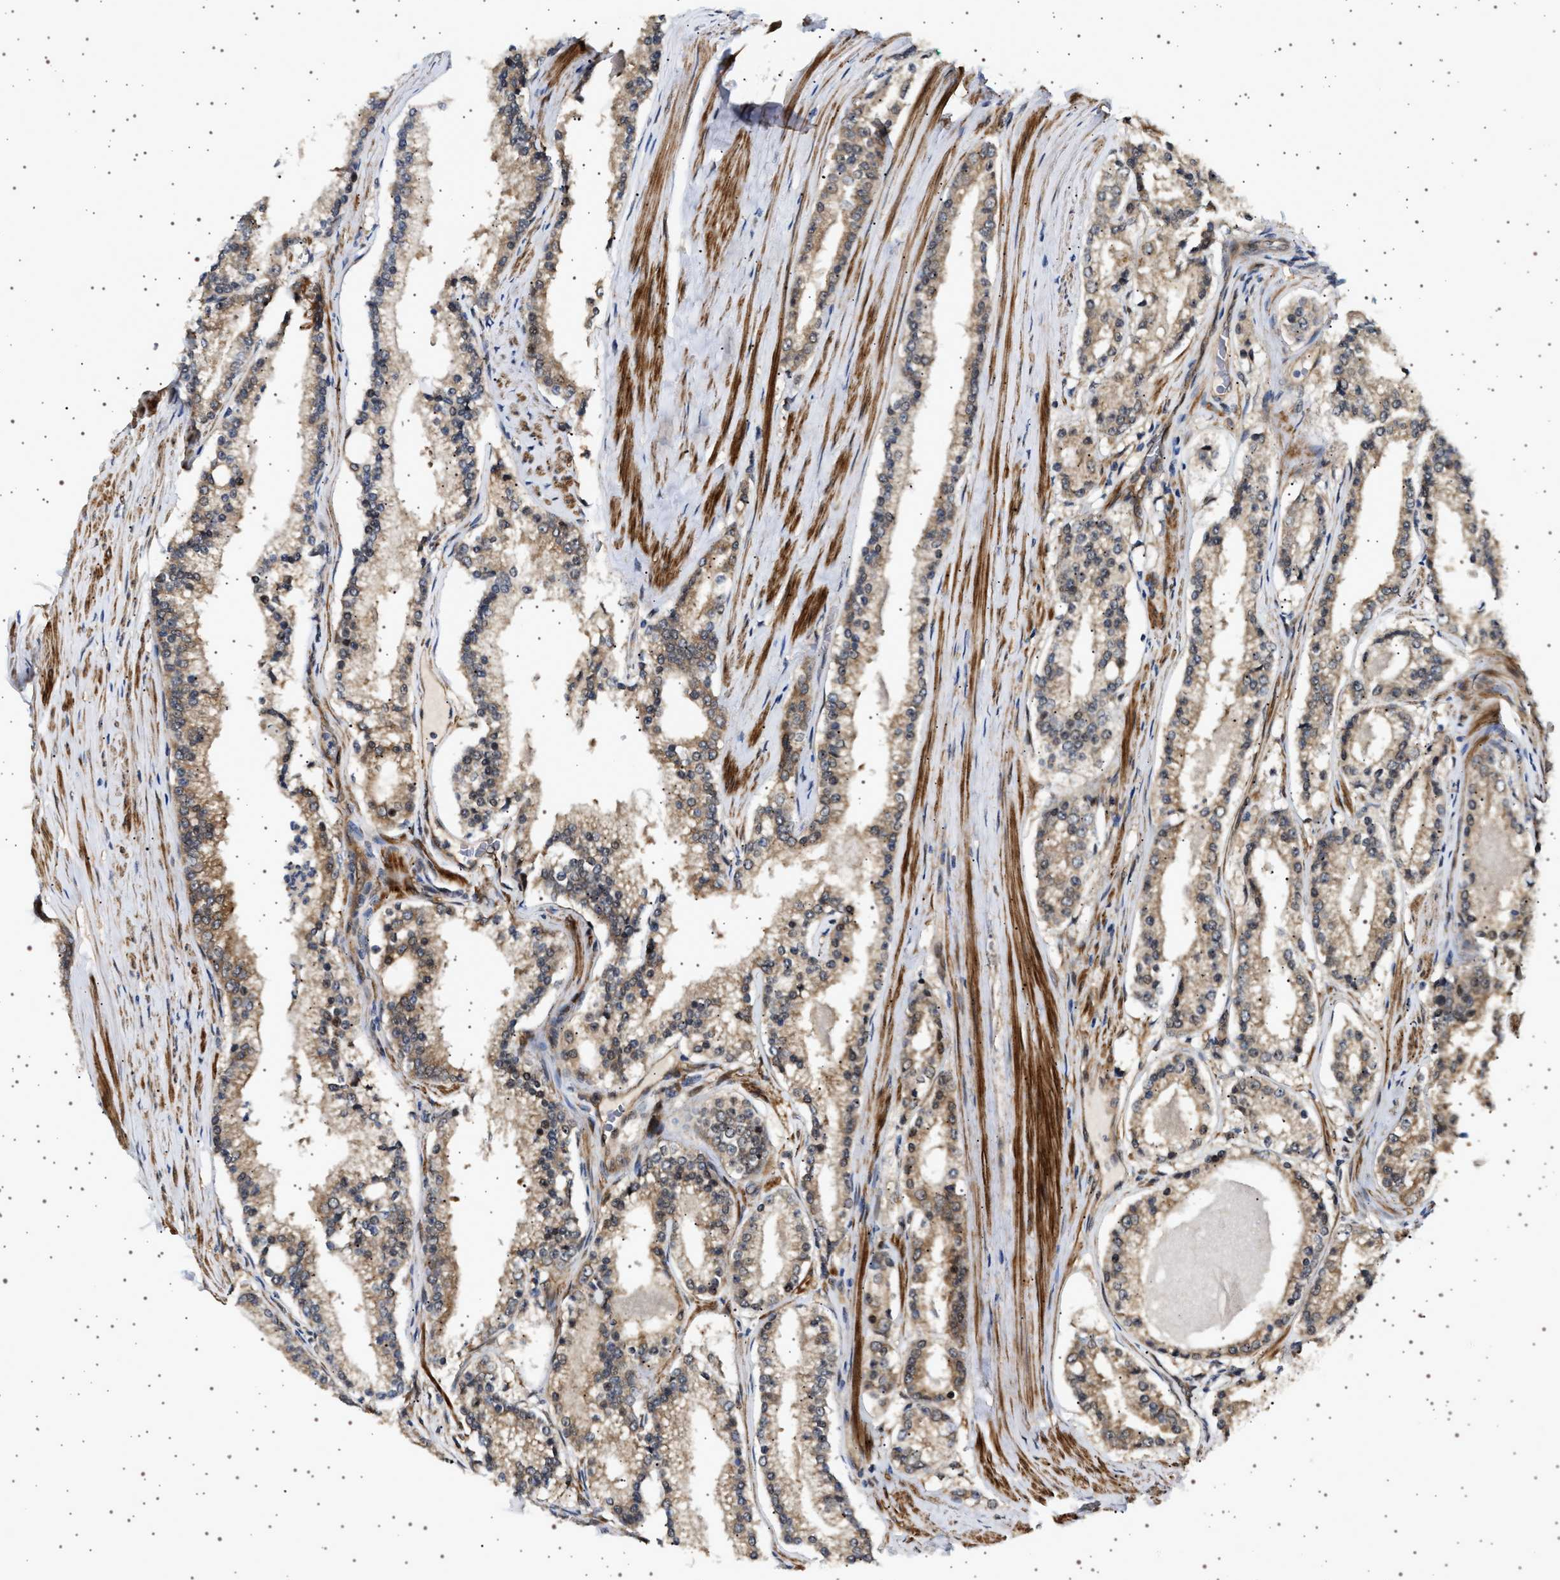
{"staining": {"intensity": "weak", "quantity": ">75%", "location": "cytoplasmic/membranous"}, "tissue": "prostate cancer", "cell_type": "Tumor cells", "image_type": "cancer", "snomed": [{"axis": "morphology", "description": "Adenocarcinoma, Low grade"}, {"axis": "topography", "description": "Prostate"}], "caption": "Immunohistochemistry (IHC) (DAB (3,3'-diaminobenzidine)) staining of prostate cancer (adenocarcinoma (low-grade)) demonstrates weak cytoplasmic/membranous protein staining in about >75% of tumor cells. (DAB (3,3'-diaminobenzidine) IHC, brown staining for protein, blue staining for nuclei).", "gene": "BAG3", "patient": {"sex": "male", "age": 70}}